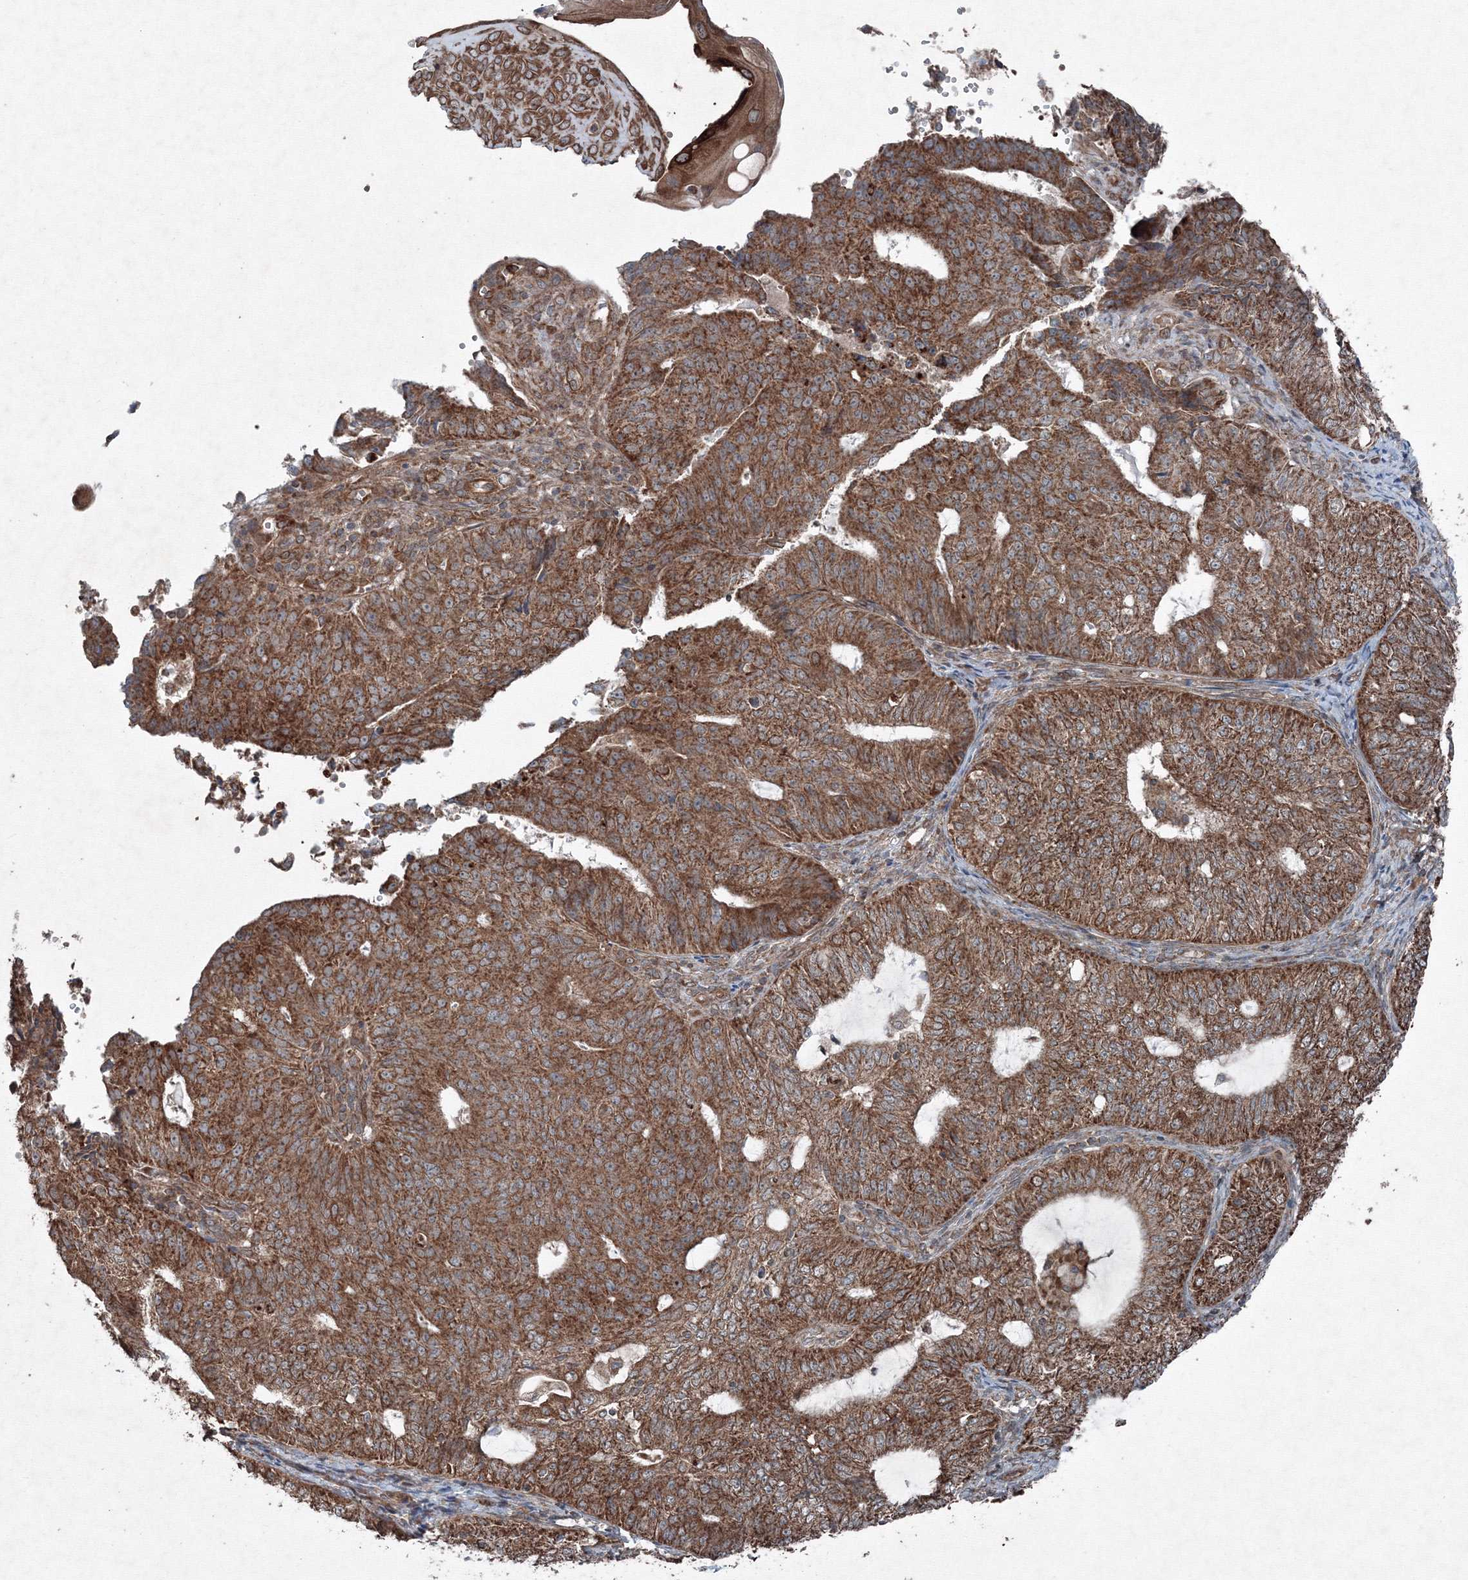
{"staining": {"intensity": "strong", "quantity": ">75%", "location": "cytoplasmic/membranous"}, "tissue": "endometrial cancer", "cell_type": "Tumor cells", "image_type": "cancer", "snomed": [{"axis": "morphology", "description": "Adenocarcinoma, NOS"}, {"axis": "topography", "description": "Endometrium"}], "caption": "Brown immunohistochemical staining in endometrial cancer (adenocarcinoma) exhibits strong cytoplasmic/membranous positivity in about >75% of tumor cells.", "gene": "COPS7B", "patient": {"sex": "female", "age": 32}}